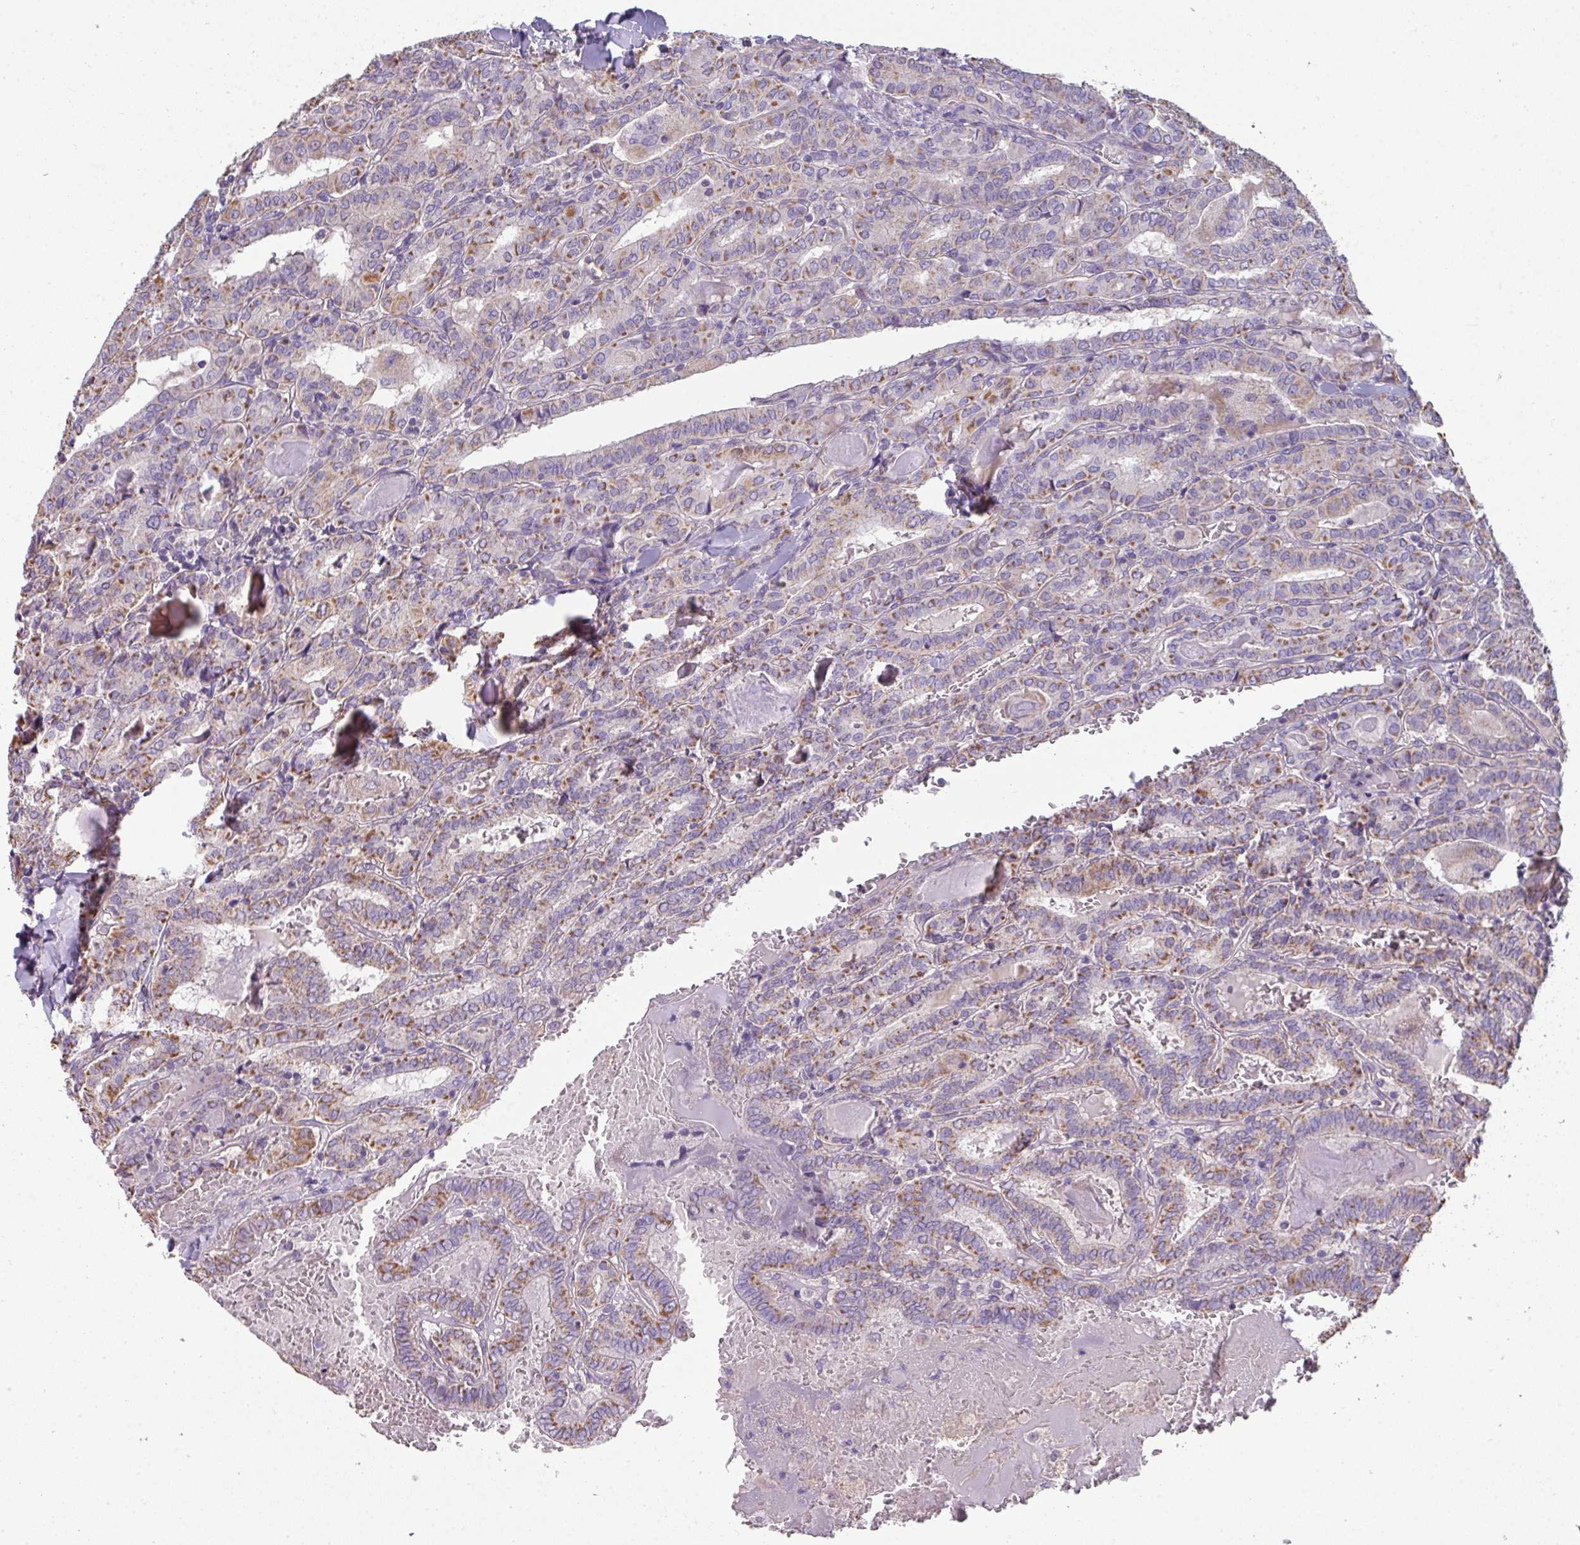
{"staining": {"intensity": "moderate", "quantity": "25%-75%", "location": "cytoplasmic/membranous"}, "tissue": "thyroid cancer", "cell_type": "Tumor cells", "image_type": "cancer", "snomed": [{"axis": "morphology", "description": "Papillary adenocarcinoma, NOS"}, {"axis": "topography", "description": "Thyroid gland"}], "caption": "Brown immunohistochemical staining in thyroid cancer (papillary adenocarcinoma) demonstrates moderate cytoplasmic/membranous positivity in approximately 25%-75% of tumor cells.", "gene": "PALS2", "patient": {"sex": "female", "age": 72}}